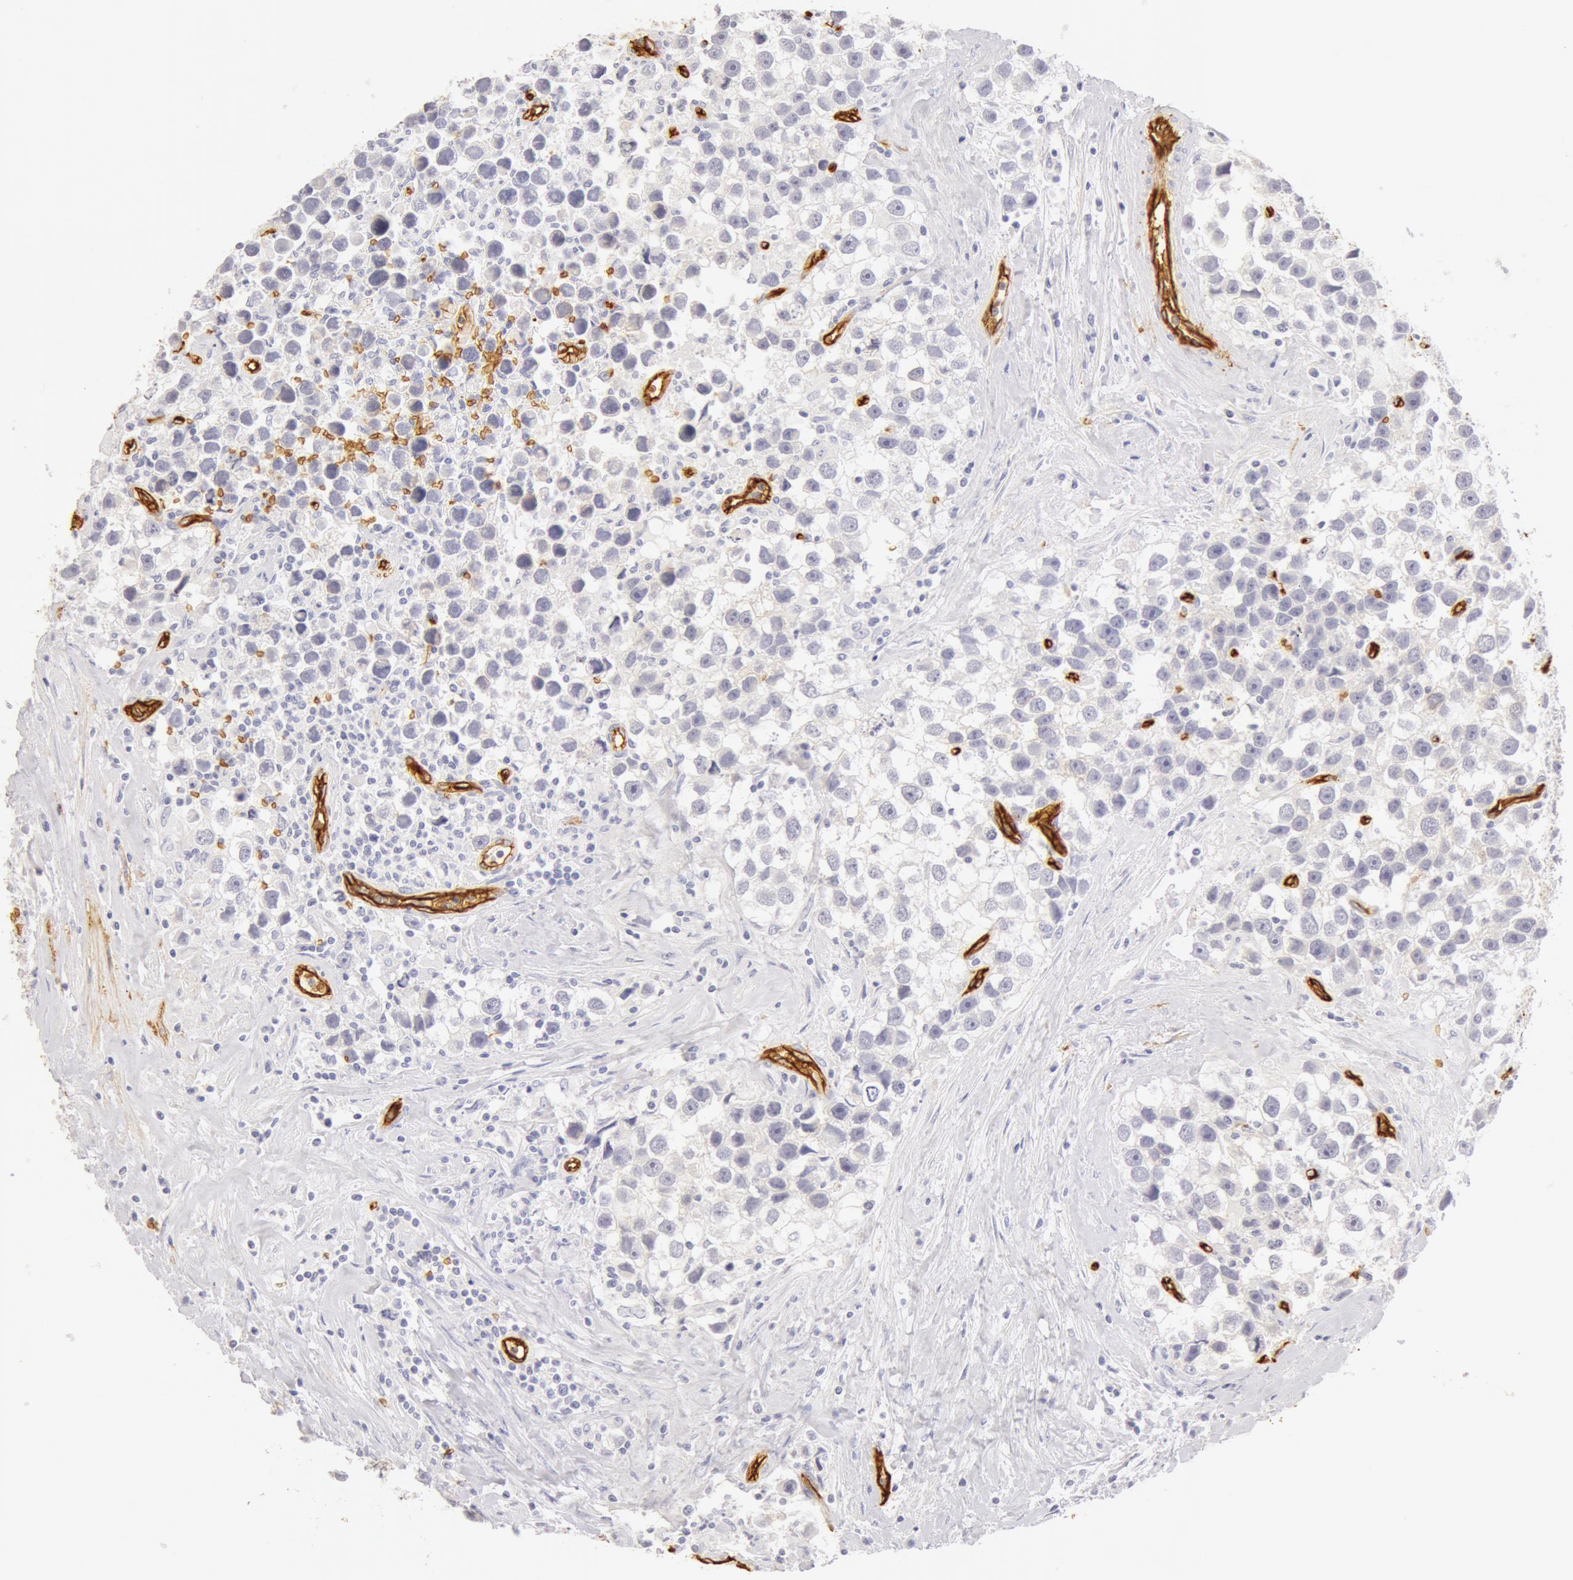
{"staining": {"intensity": "negative", "quantity": "none", "location": "none"}, "tissue": "testis cancer", "cell_type": "Tumor cells", "image_type": "cancer", "snomed": [{"axis": "morphology", "description": "Seminoma, NOS"}, {"axis": "topography", "description": "Testis"}], "caption": "DAB (3,3'-diaminobenzidine) immunohistochemical staining of testis cancer demonstrates no significant staining in tumor cells.", "gene": "AQP1", "patient": {"sex": "male", "age": 43}}